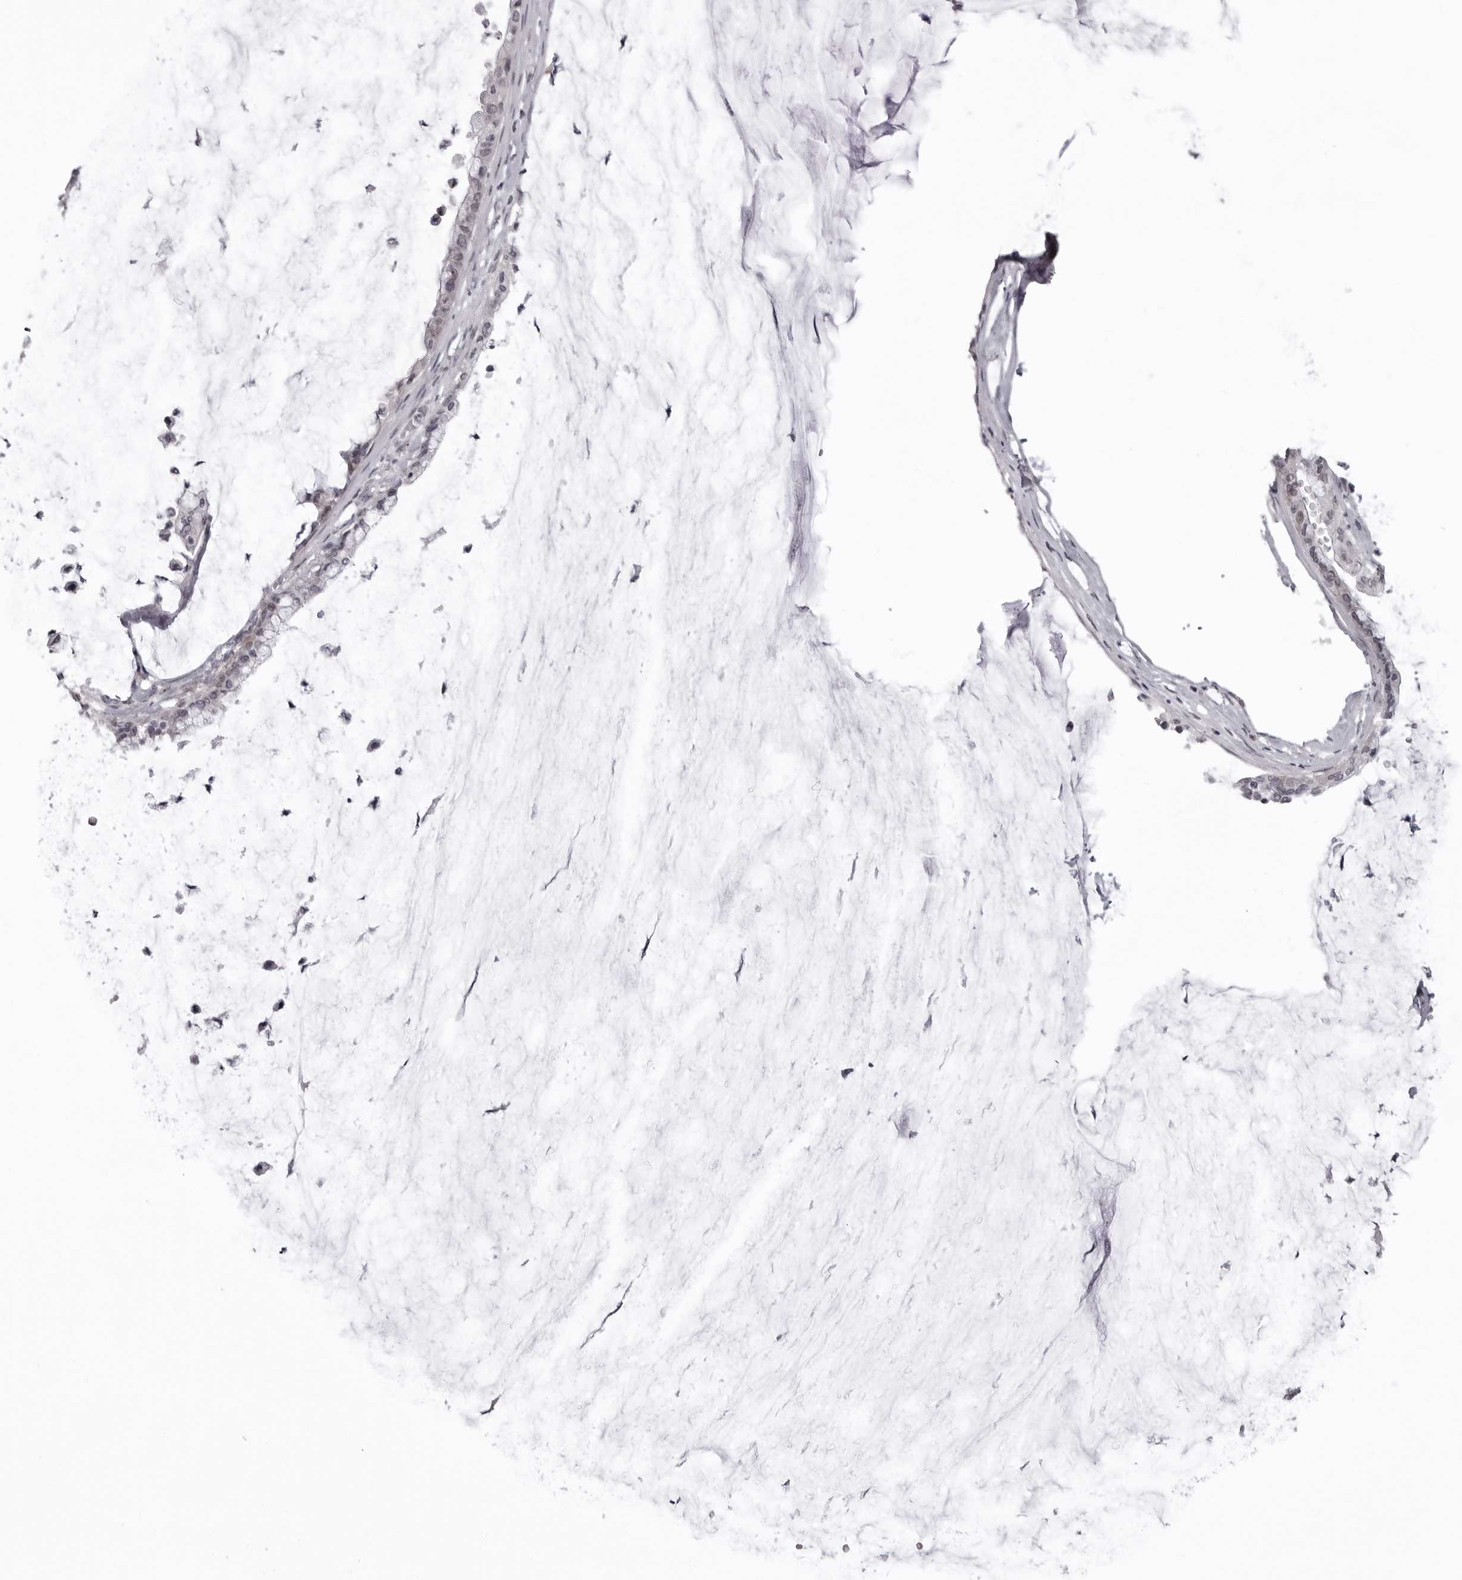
{"staining": {"intensity": "negative", "quantity": "none", "location": "none"}, "tissue": "pancreatic cancer", "cell_type": "Tumor cells", "image_type": "cancer", "snomed": [{"axis": "morphology", "description": "Adenocarcinoma, NOS"}, {"axis": "topography", "description": "Pancreas"}], "caption": "A histopathology image of human pancreatic cancer is negative for staining in tumor cells.", "gene": "HELZ", "patient": {"sex": "male", "age": 41}}